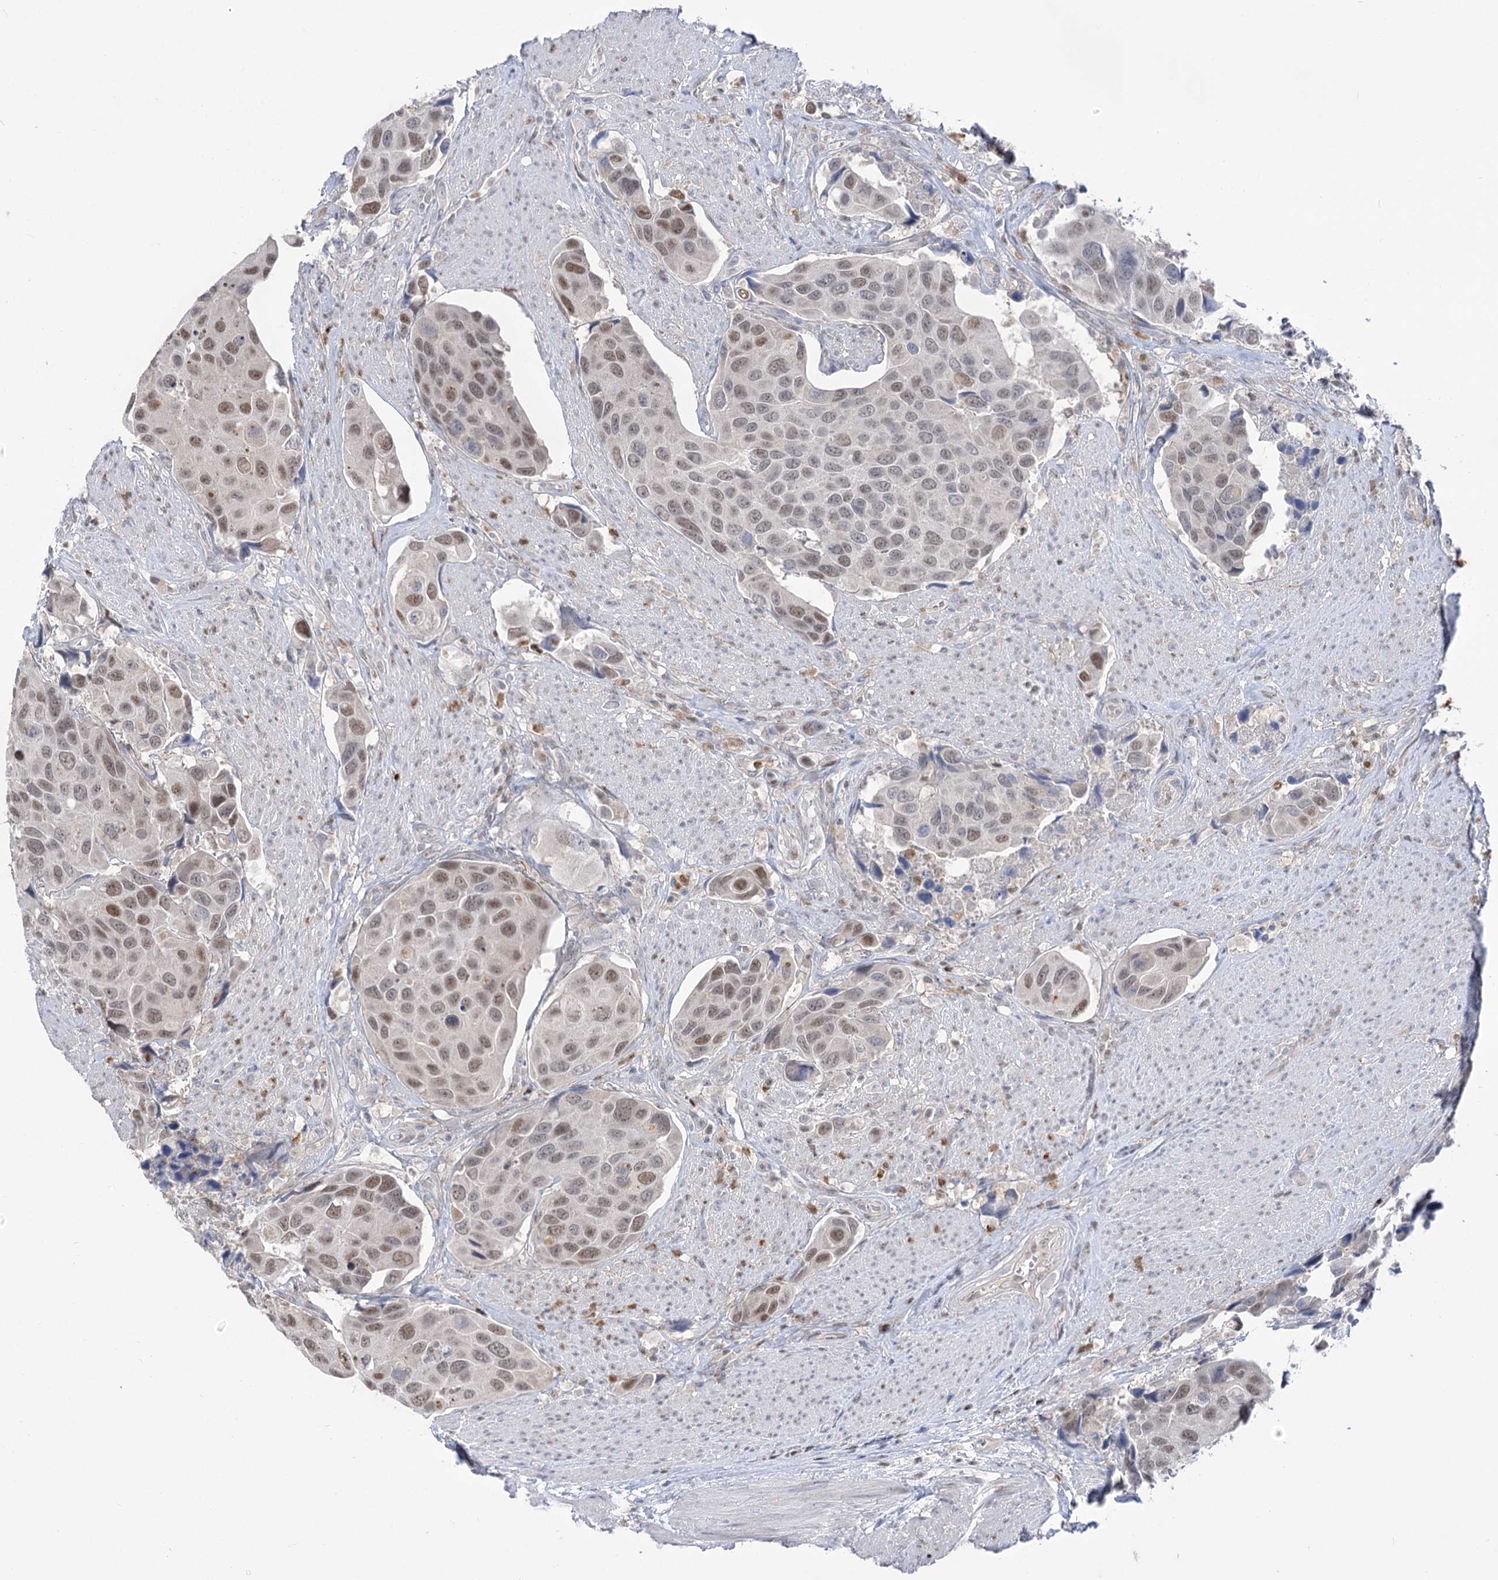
{"staining": {"intensity": "moderate", "quantity": "25%-75%", "location": "nuclear"}, "tissue": "urothelial cancer", "cell_type": "Tumor cells", "image_type": "cancer", "snomed": [{"axis": "morphology", "description": "Urothelial carcinoma, High grade"}, {"axis": "topography", "description": "Urinary bladder"}], "caption": "Urothelial cancer stained with a protein marker shows moderate staining in tumor cells.", "gene": "SIAE", "patient": {"sex": "male", "age": 74}}